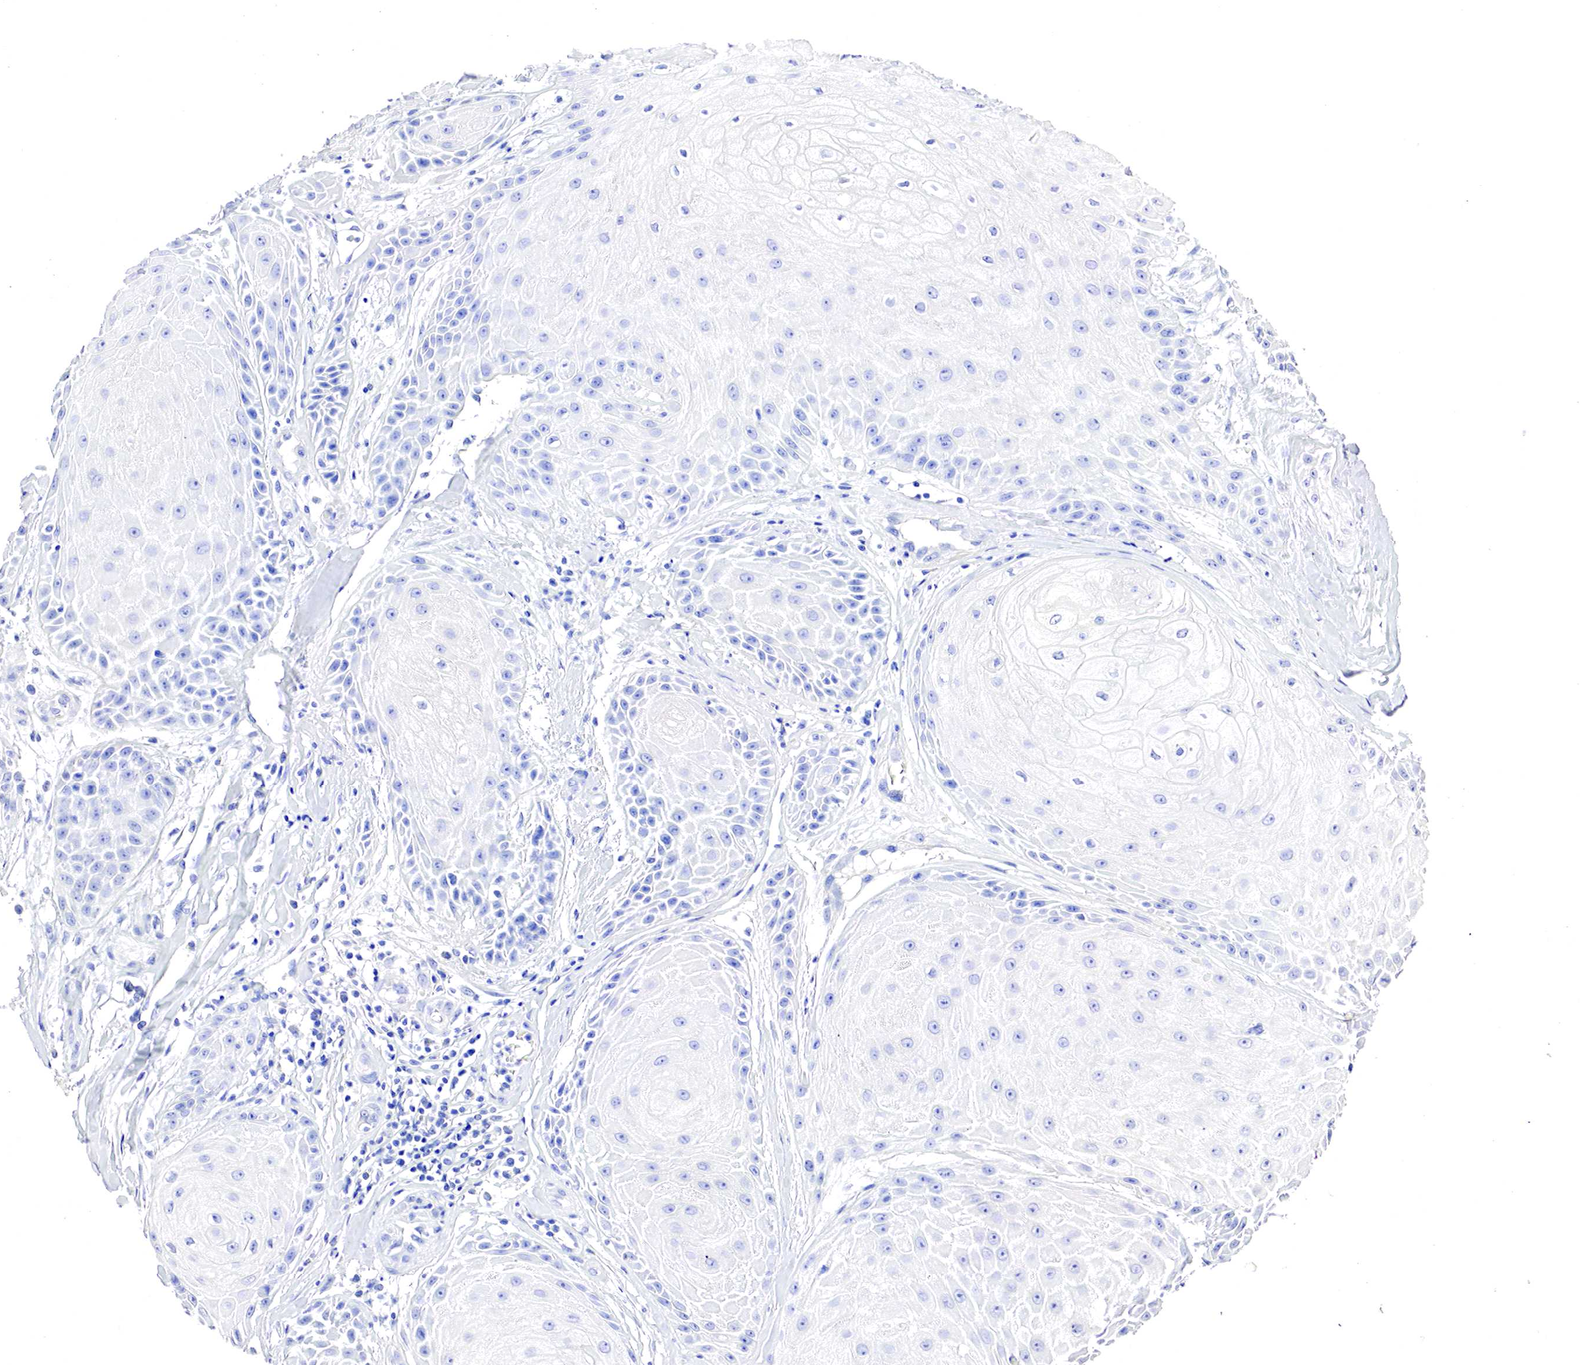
{"staining": {"intensity": "negative", "quantity": "none", "location": "none"}, "tissue": "skin cancer", "cell_type": "Tumor cells", "image_type": "cancer", "snomed": [{"axis": "morphology", "description": "Squamous cell carcinoma, NOS"}, {"axis": "topography", "description": "Skin"}], "caption": "Tumor cells show no significant protein positivity in skin cancer (squamous cell carcinoma).", "gene": "OTC", "patient": {"sex": "male", "age": 57}}